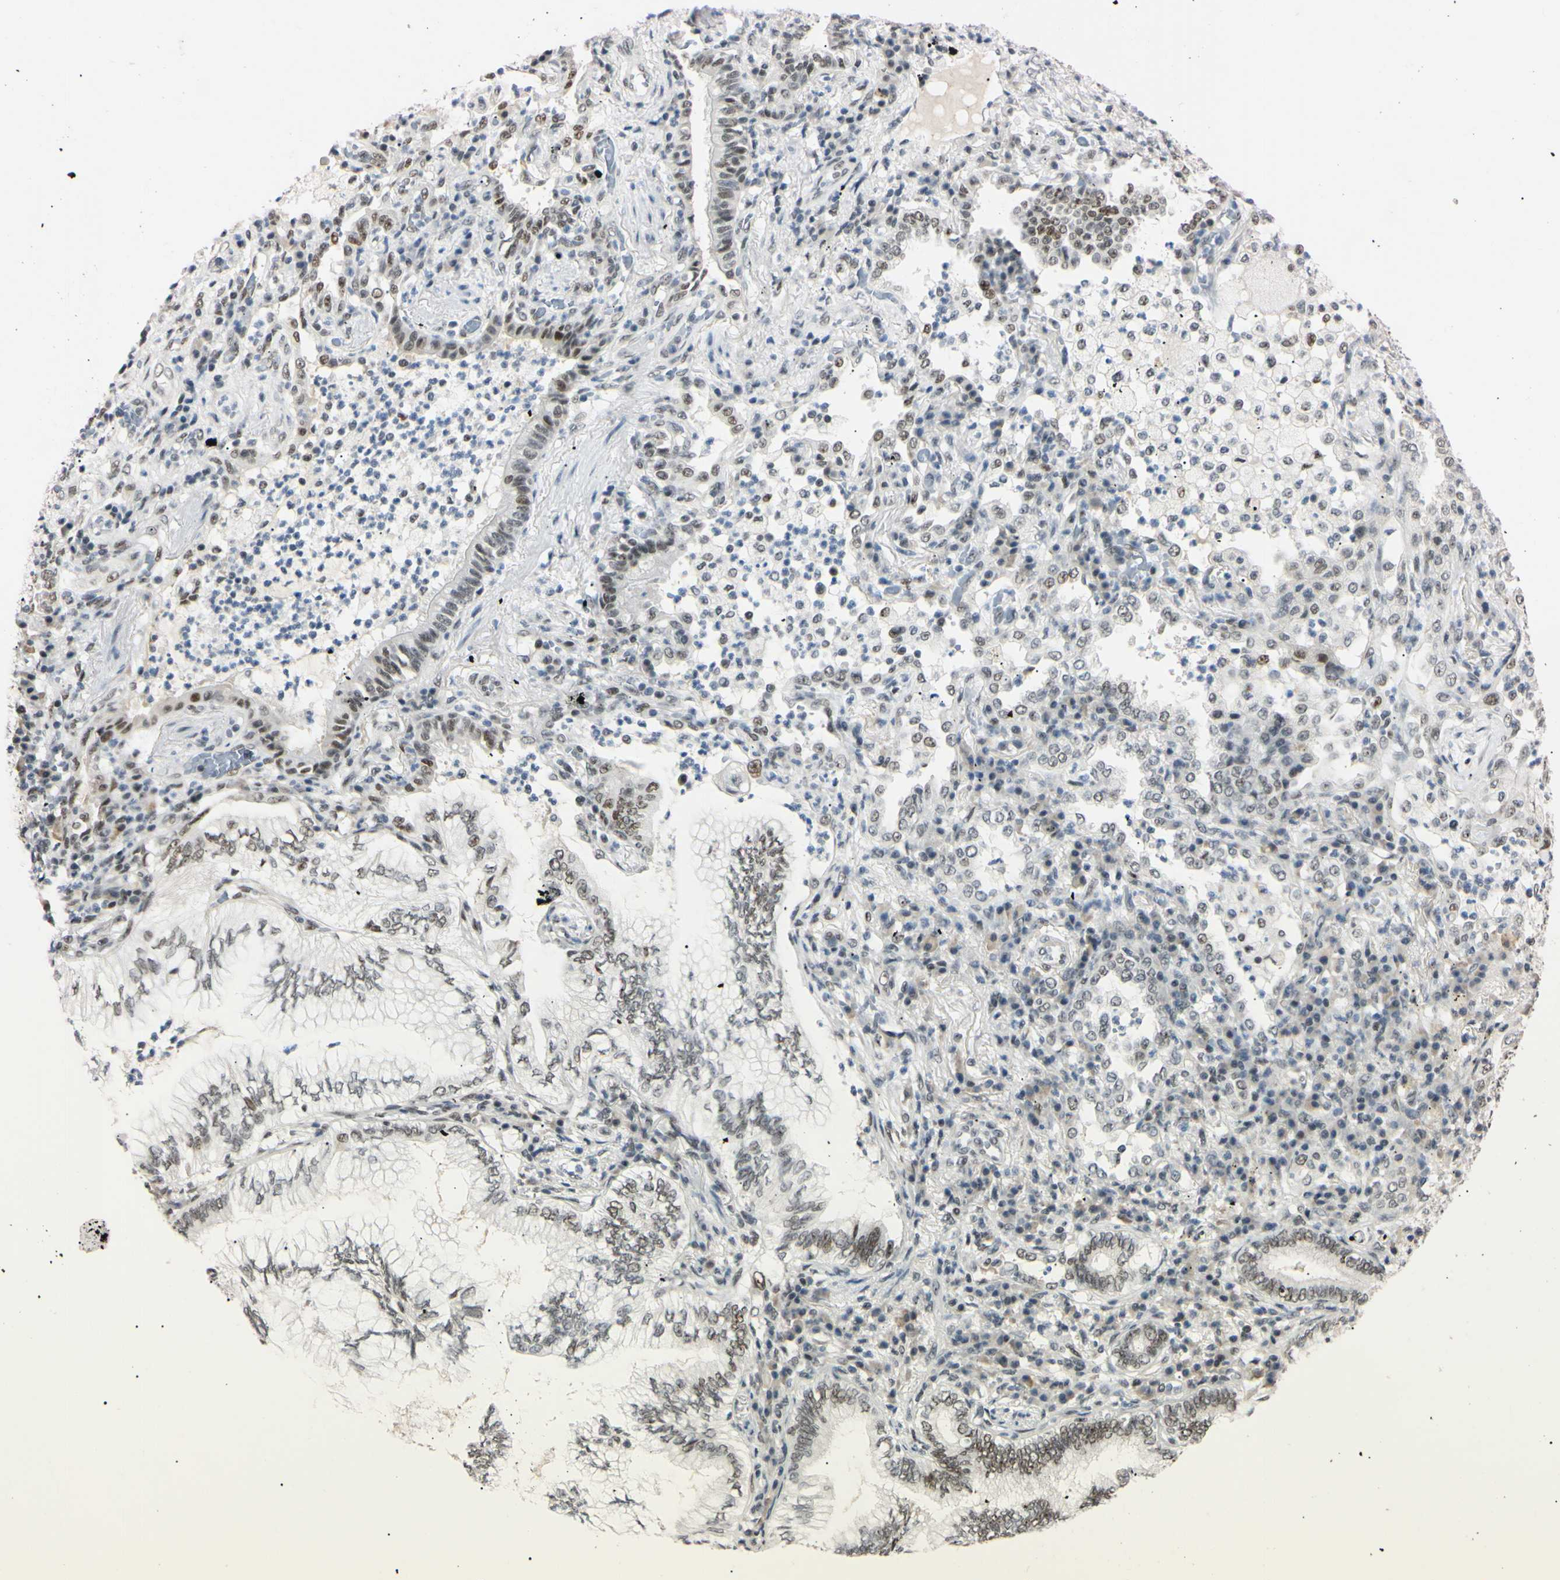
{"staining": {"intensity": "weak", "quantity": ">75%", "location": "nuclear"}, "tissue": "lung cancer", "cell_type": "Tumor cells", "image_type": "cancer", "snomed": [{"axis": "morphology", "description": "Normal tissue, NOS"}, {"axis": "morphology", "description": "Adenocarcinoma, NOS"}, {"axis": "topography", "description": "Bronchus"}, {"axis": "topography", "description": "Lung"}], "caption": "The immunohistochemical stain shows weak nuclear staining in tumor cells of adenocarcinoma (lung) tissue.", "gene": "ZNF134", "patient": {"sex": "female", "age": 70}}